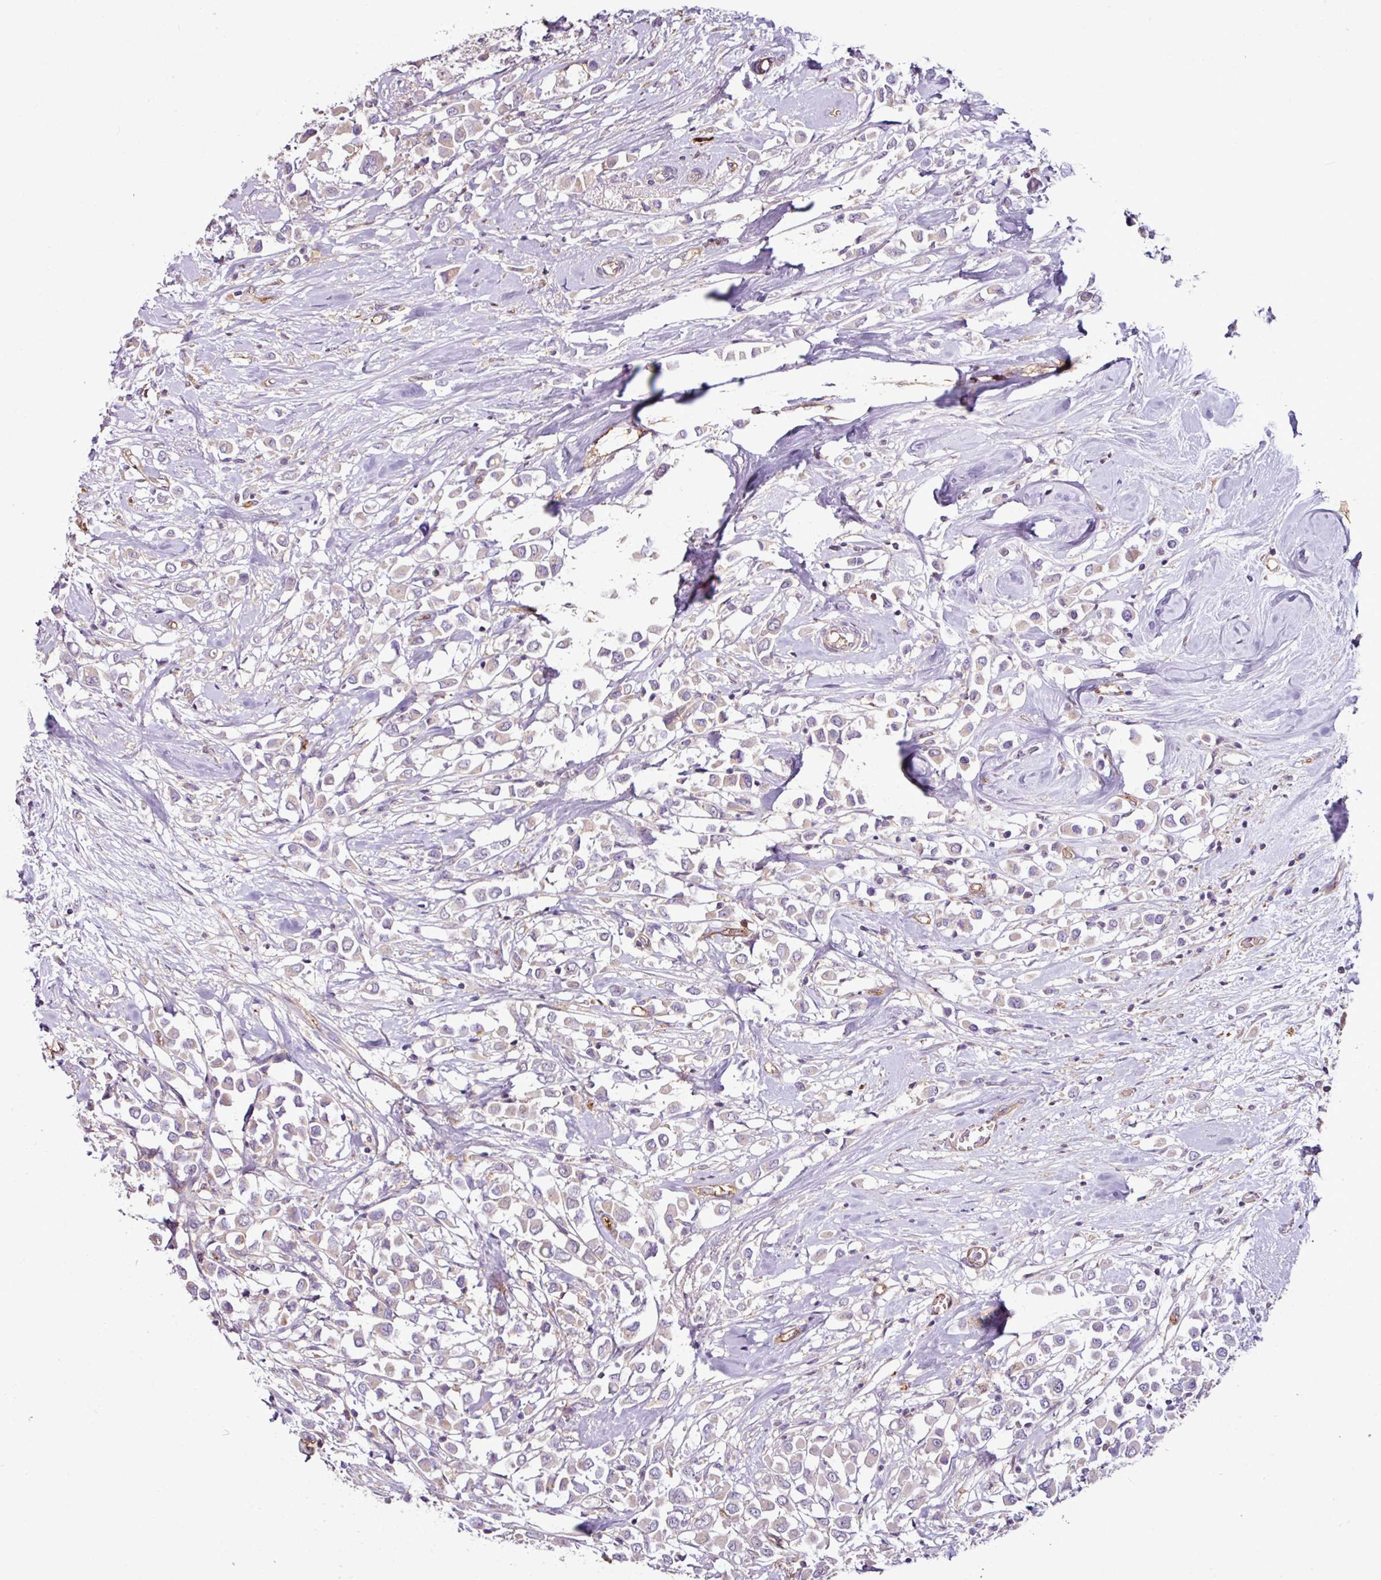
{"staining": {"intensity": "negative", "quantity": "none", "location": "none"}, "tissue": "breast cancer", "cell_type": "Tumor cells", "image_type": "cancer", "snomed": [{"axis": "morphology", "description": "Duct carcinoma"}, {"axis": "topography", "description": "Breast"}], "caption": "The micrograph demonstrates no staining of tumor cells in infiltrating ductal carcinoma (breast).", "gene": "ZNF106", "patient": {"sex": "female", "age": 61}}